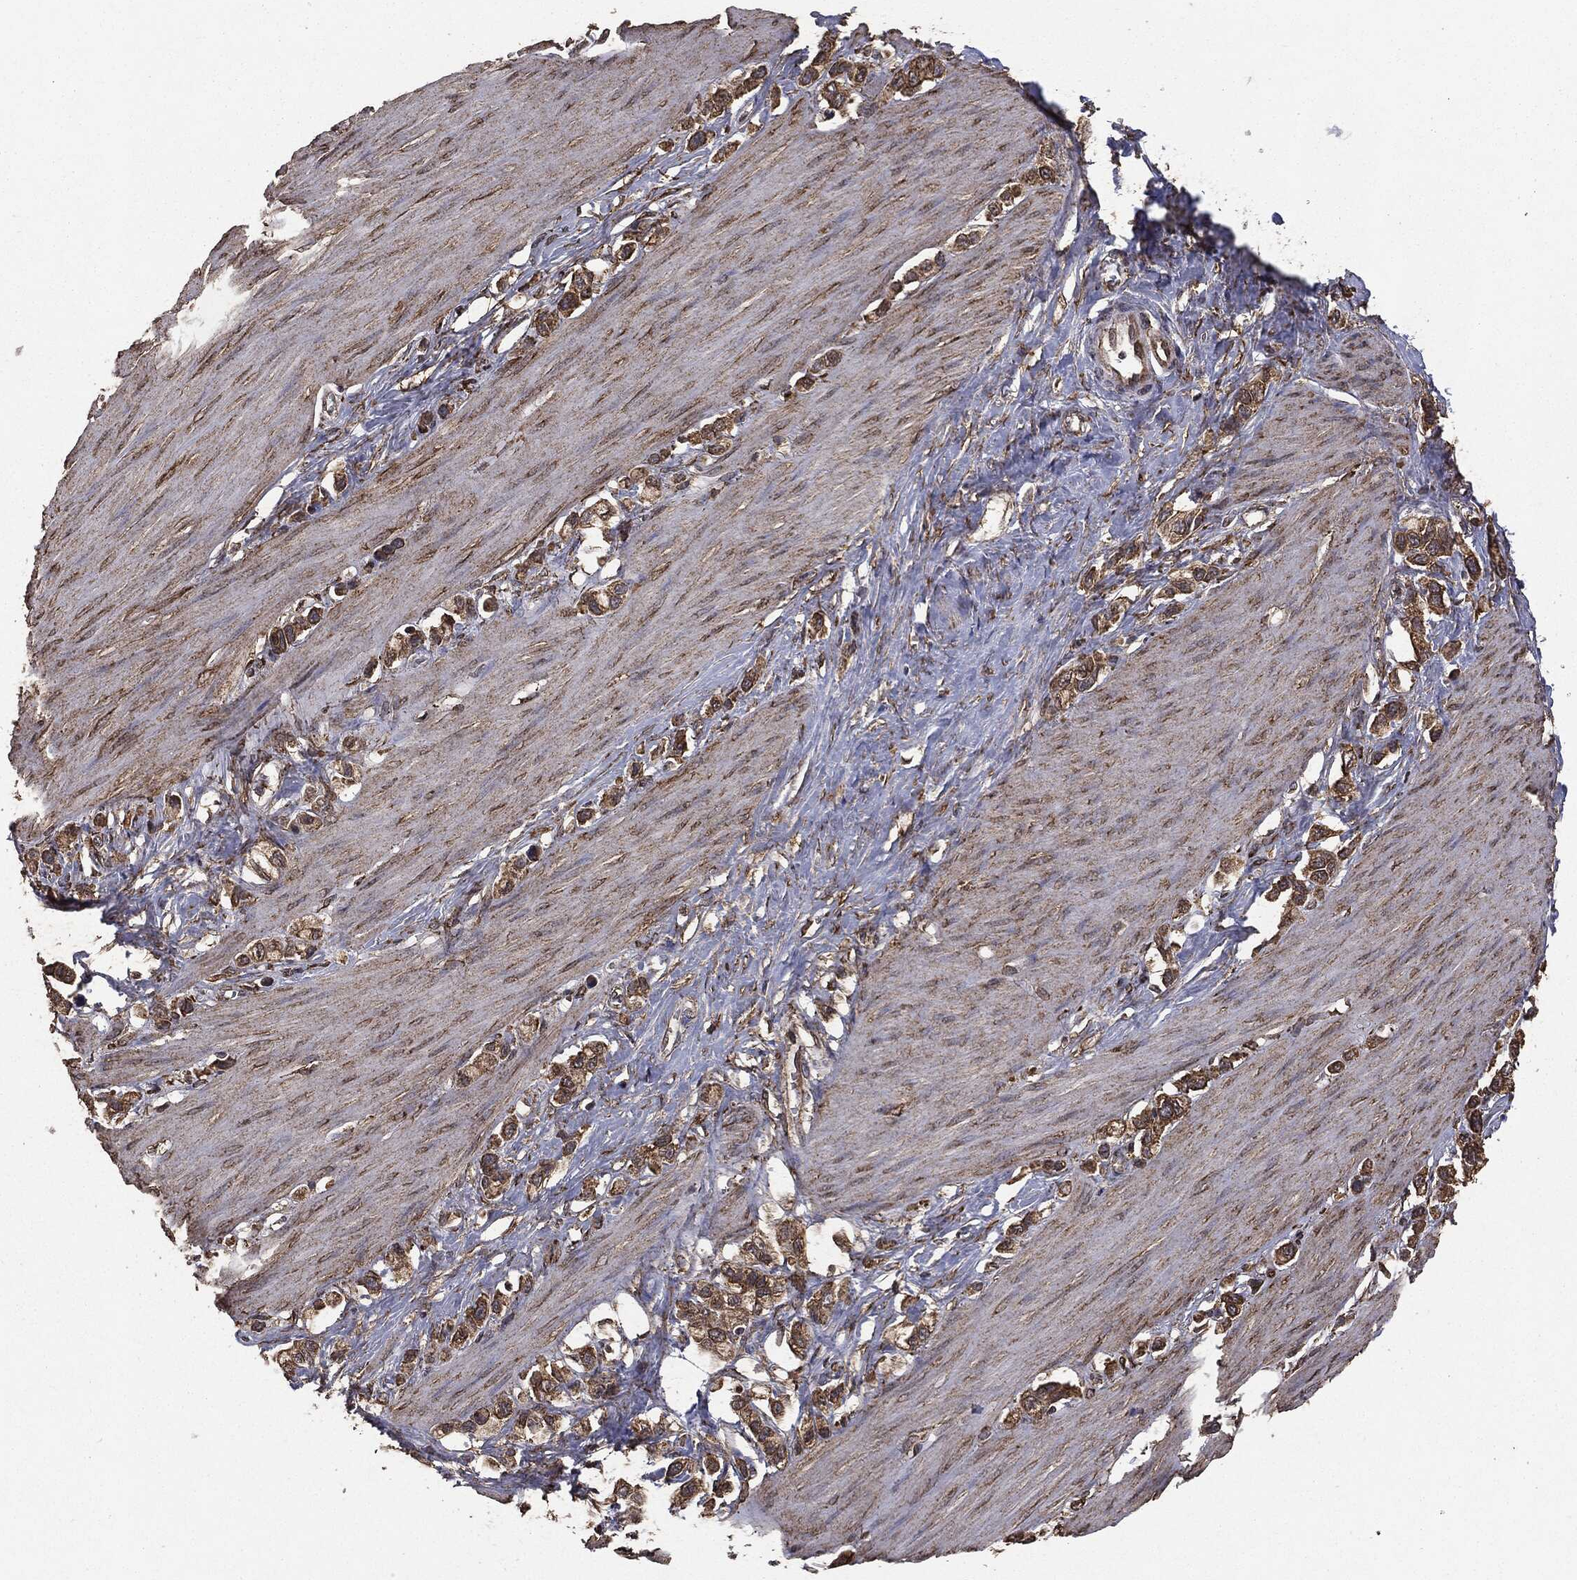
{"staining": {"intensity": "moderate", "quantity": ">75%", "location": "cytoplasmic/membranous"}, "tissue": "stomach cancer", "cell_type": "Tumor cells", "image_type": "cancer", "snomed": [{"axis": "morphology", "description": "Normal tissue, NOS"}, {"axis": "morphology", "description": "Adenocarcinoma, NOS"}, {"axis": "morphology", "description": "Adenocarcinoma, High grade"}, {"axis": "topography", "description": "Stomach, upper"}, {"axis": "topography", "description": "Stomach"}], "caption": "IHC micrograph of neoplastic tissue: stomach cancer stained using IHC shows medium levels of moderate protein expression localized specifically in the cytoplasmic/membranous of tumor cells, appearing as a cytoplasmic/membranous brown color.", "gene": "MTOR", "patient": {"sex": "female", "age": 65}}